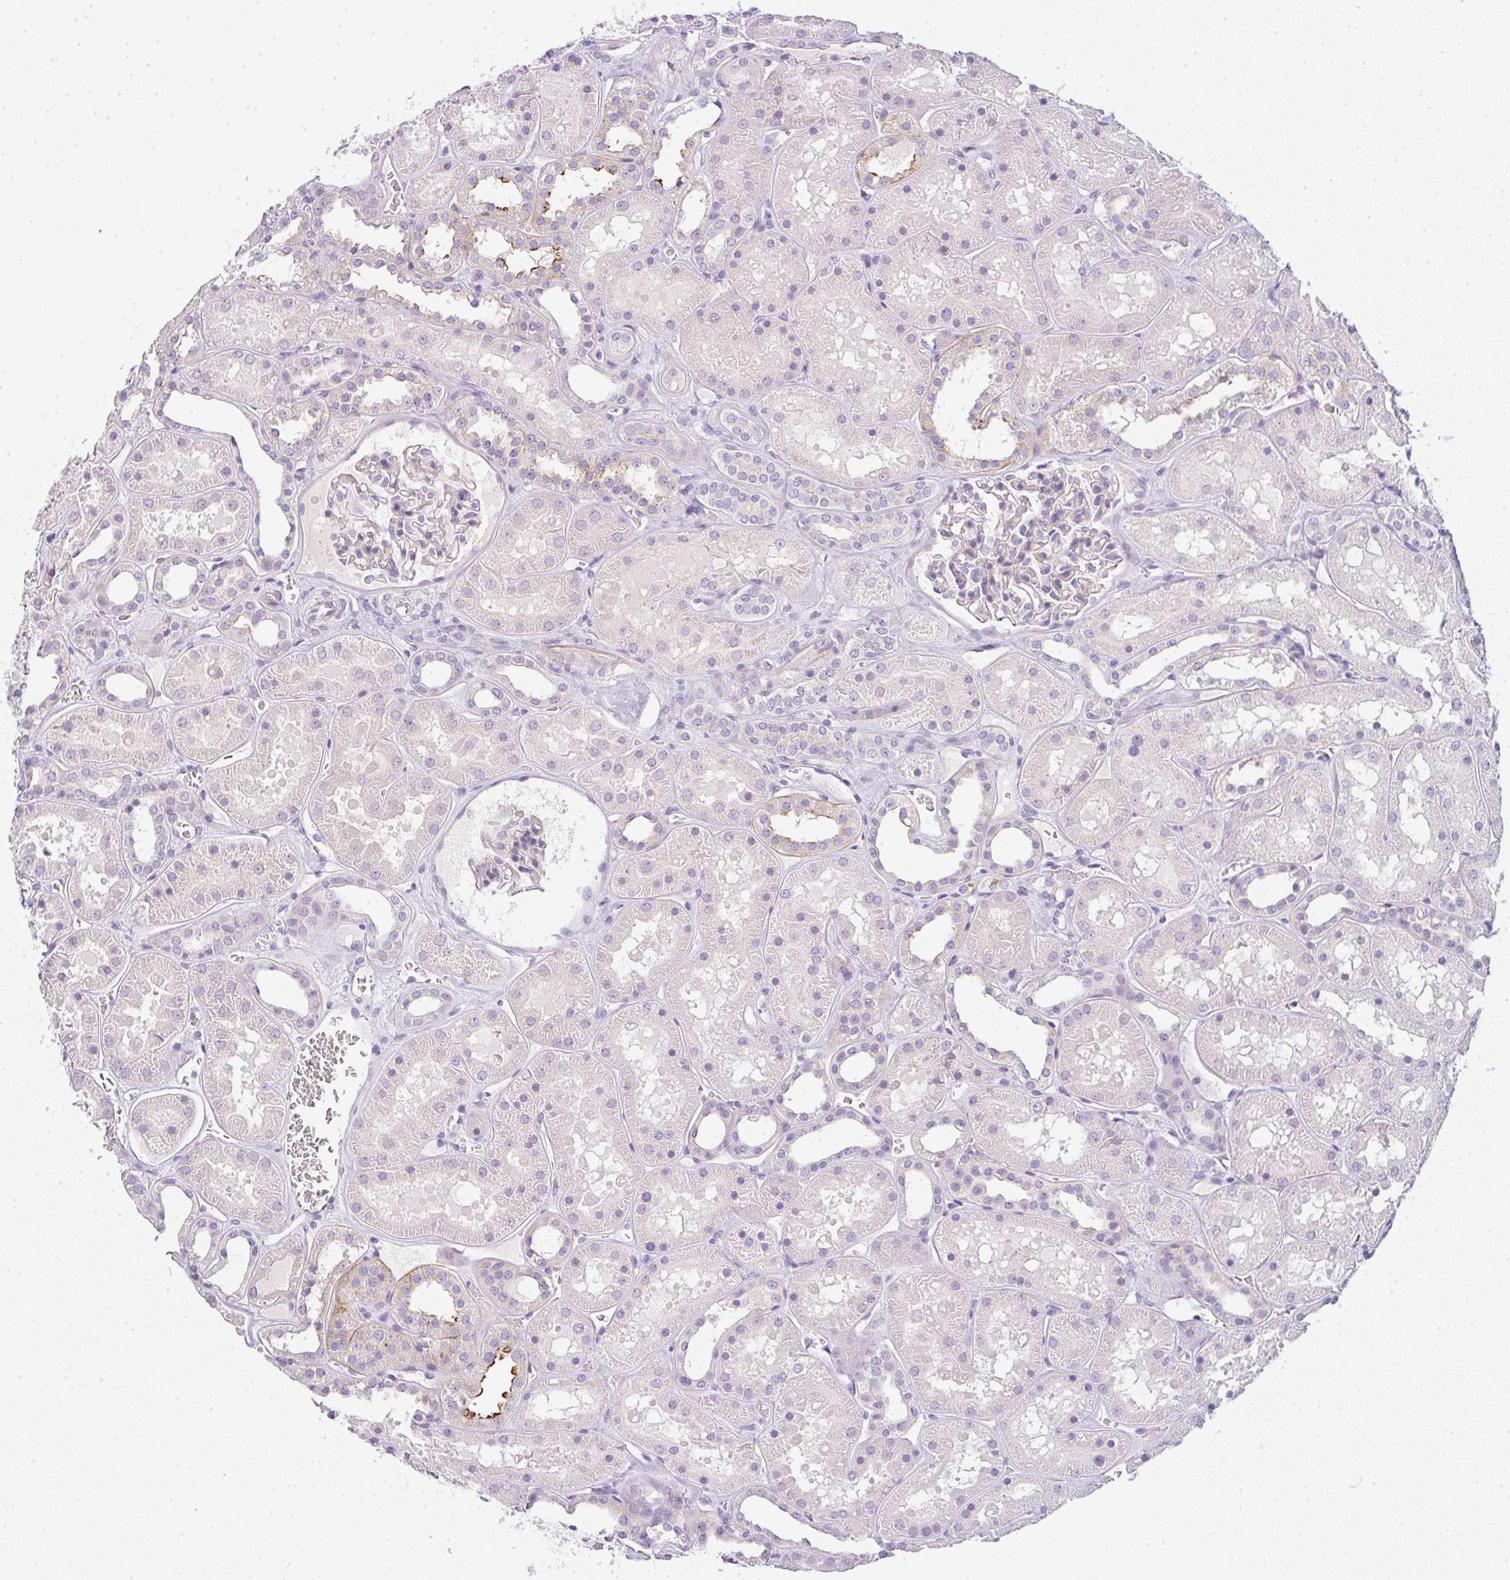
{"staining": {"intensity": "negative", "quantity": "none", "location": "none"}, "tissue": "kidney", "cell_type": "Cells in glomeruli", "image_type": "normal", "snomed": [{"axis": "morphology", "description": "Normal tissue, NOS"}, {"axis": "topography", "description": "Kidney"}], "caption": "Benign kidney was stained to show a protein in brown. There is no significant positivity in cells in glomeruli.", "gene": "LPAR4", "patient": {"sex": "female", "age": 41}}